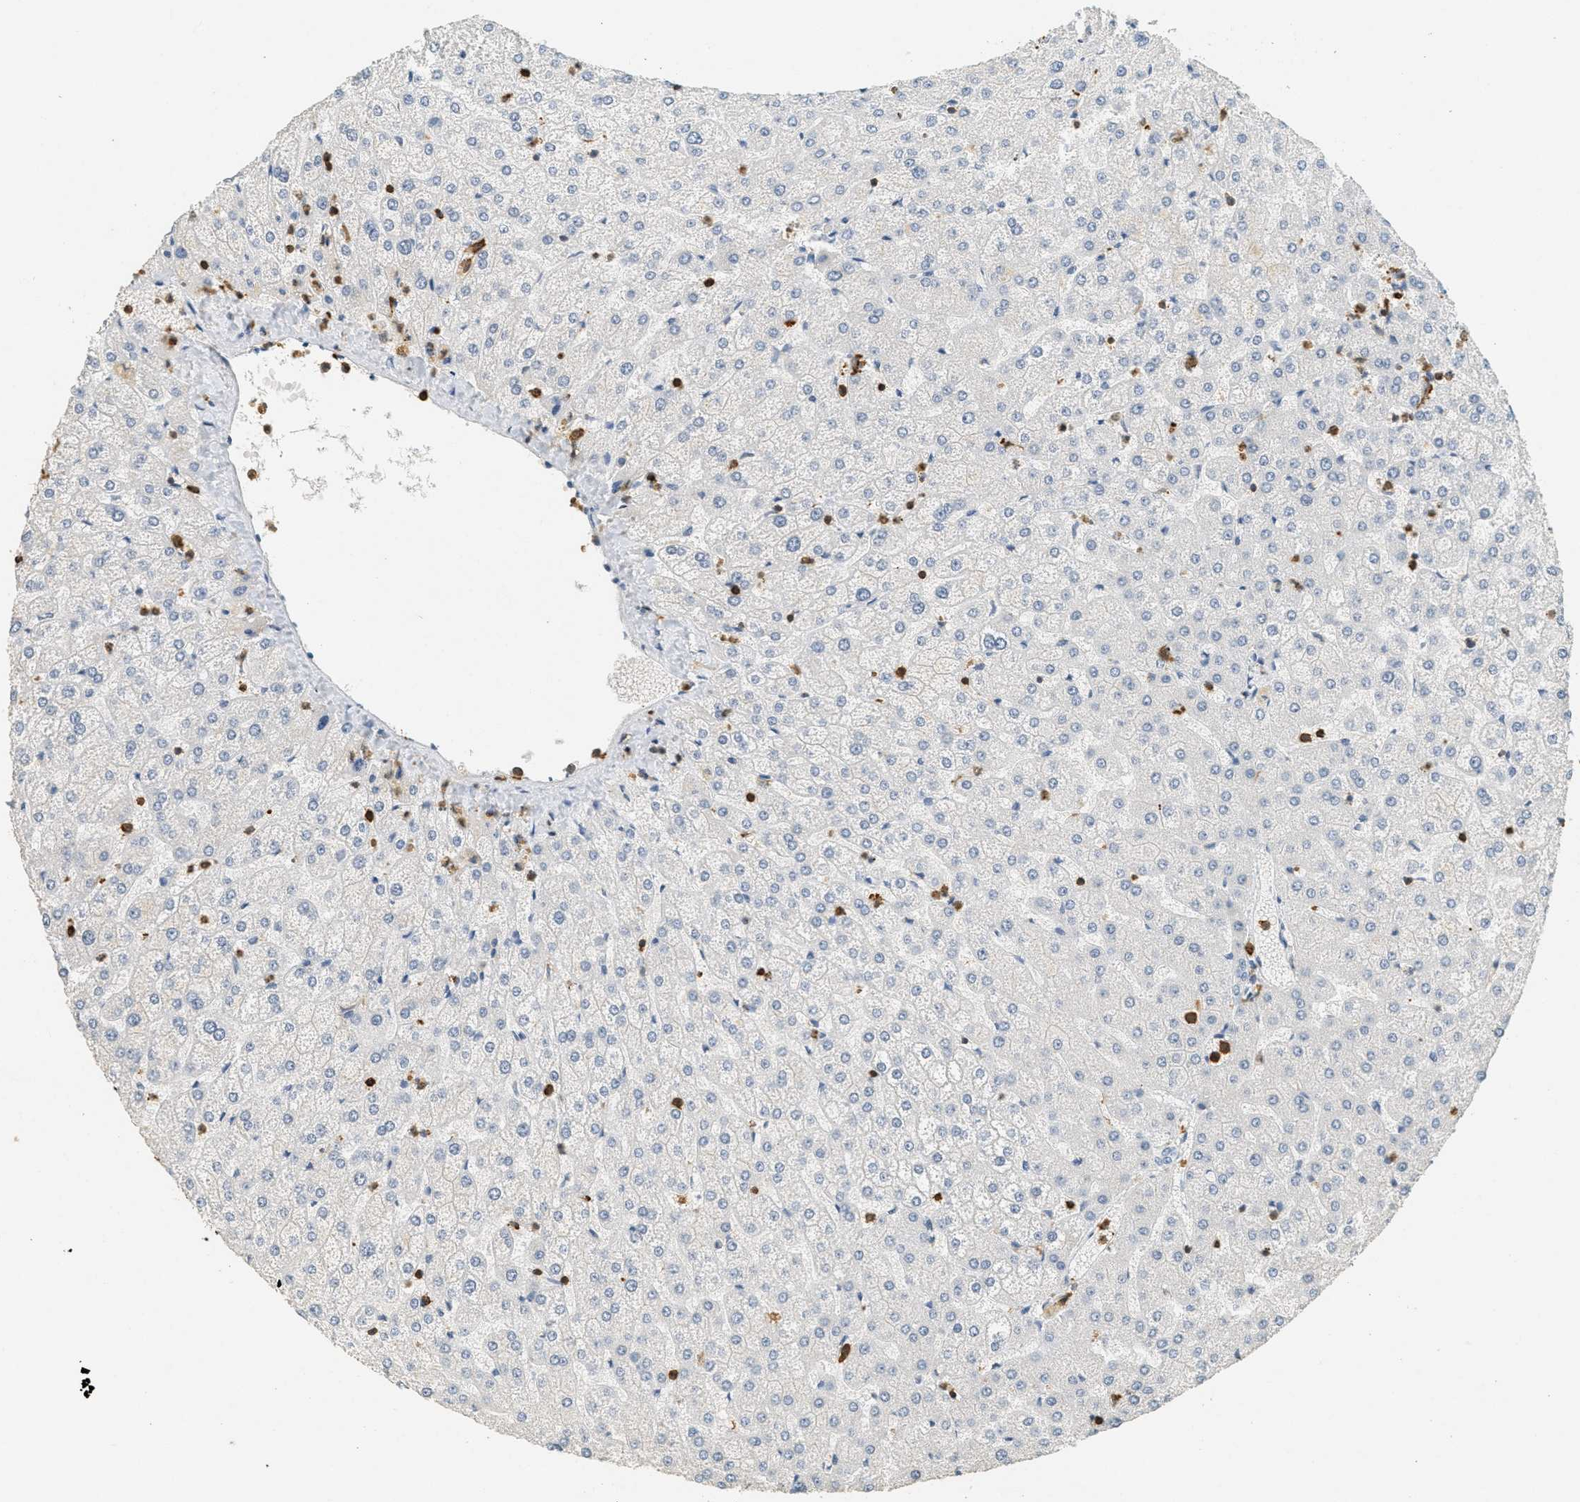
{"staining": {"intensity": "negative", "quantity": "none", "location": "none"}, "tissue": "liver", "cell_type": "Cholangiocytes", "image_type": "normal", "snomed": [{"axis": "morphology", "description": "Normal tissue, NOS"}, {"axis": "topography", "description": "Liver"}], "caption": "High power microscopy image of an immunohistochemistry photomicrograph of unremarkable liver, revealing no significant staining in cholangiocytes. (DAB immunohistochemistry (IHC) visualized using brightfield microscopy, high magnification).", "gene": "LSP1", "patient": {"sex": "female", "age": 32}}